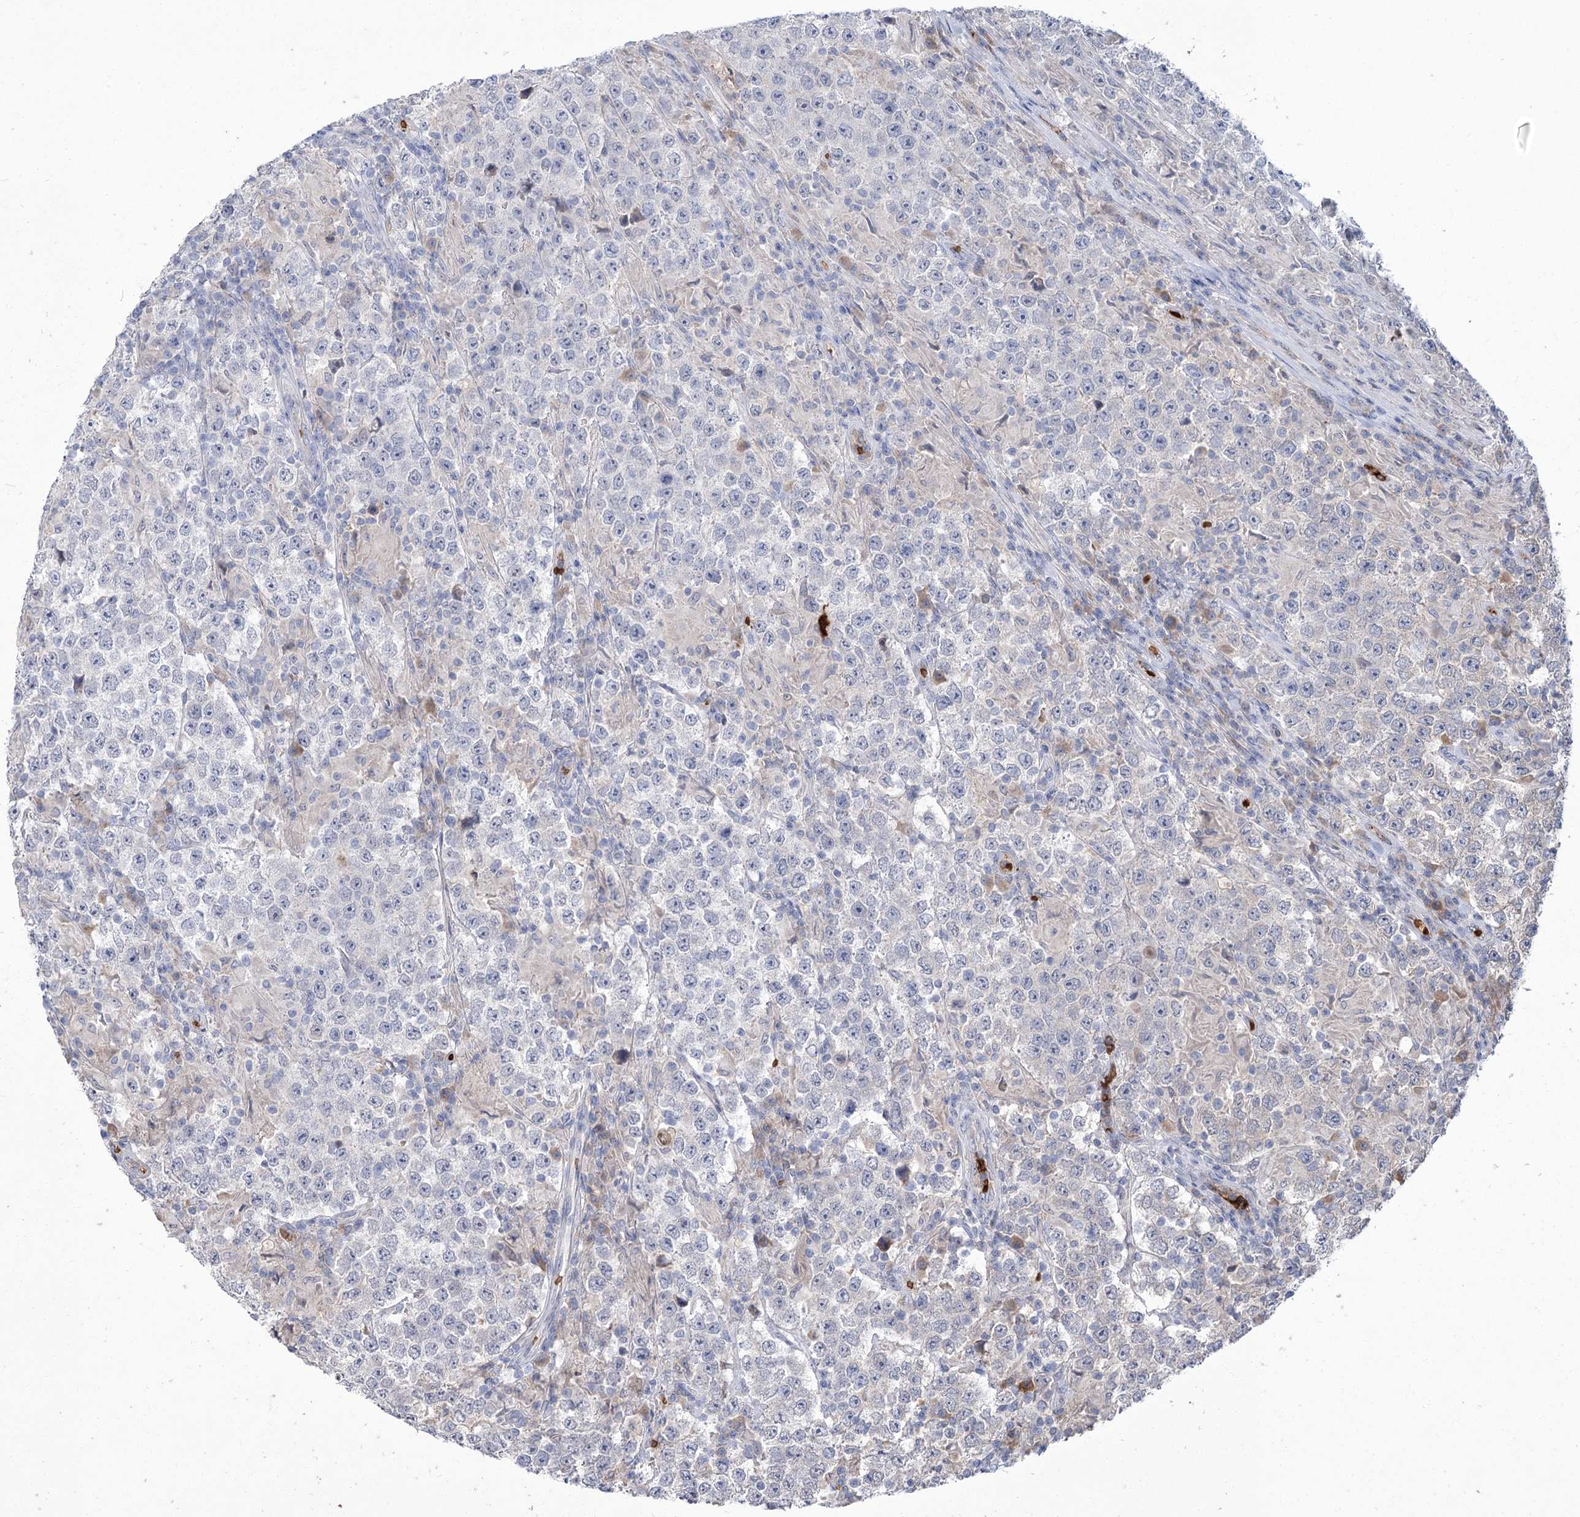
{"staining": {"intensity": "negative", "quantity": "none", "location": "none"}, "tissue": "testis cancer", "cell_type": "Tumor cells", "image_type": "cancer", "snomed": [{"axis": "morphology", "description": "Normal tissue, NOS"}, {"axis": "morphology", "description": "Urothelial carcinoma, High grade"}, {"axis": "morphology", "description": "Seminoma, NOS"}, {"axis": "morphology", "description": "Carcinoma, Embryonal, NOS"}, {"axis": "topography", "description": "Urinary bladder"}, {"axis": "topography", "description": "Testis"}], "caption": "Human testis cancer (high-grade urothelial carcinoma) stained for a protein using immunohistochemistry (IHC) demonstrates no staining in tumor cells.", "gene": "HBA1", "patient": {"sex": "male", "age": 41}}